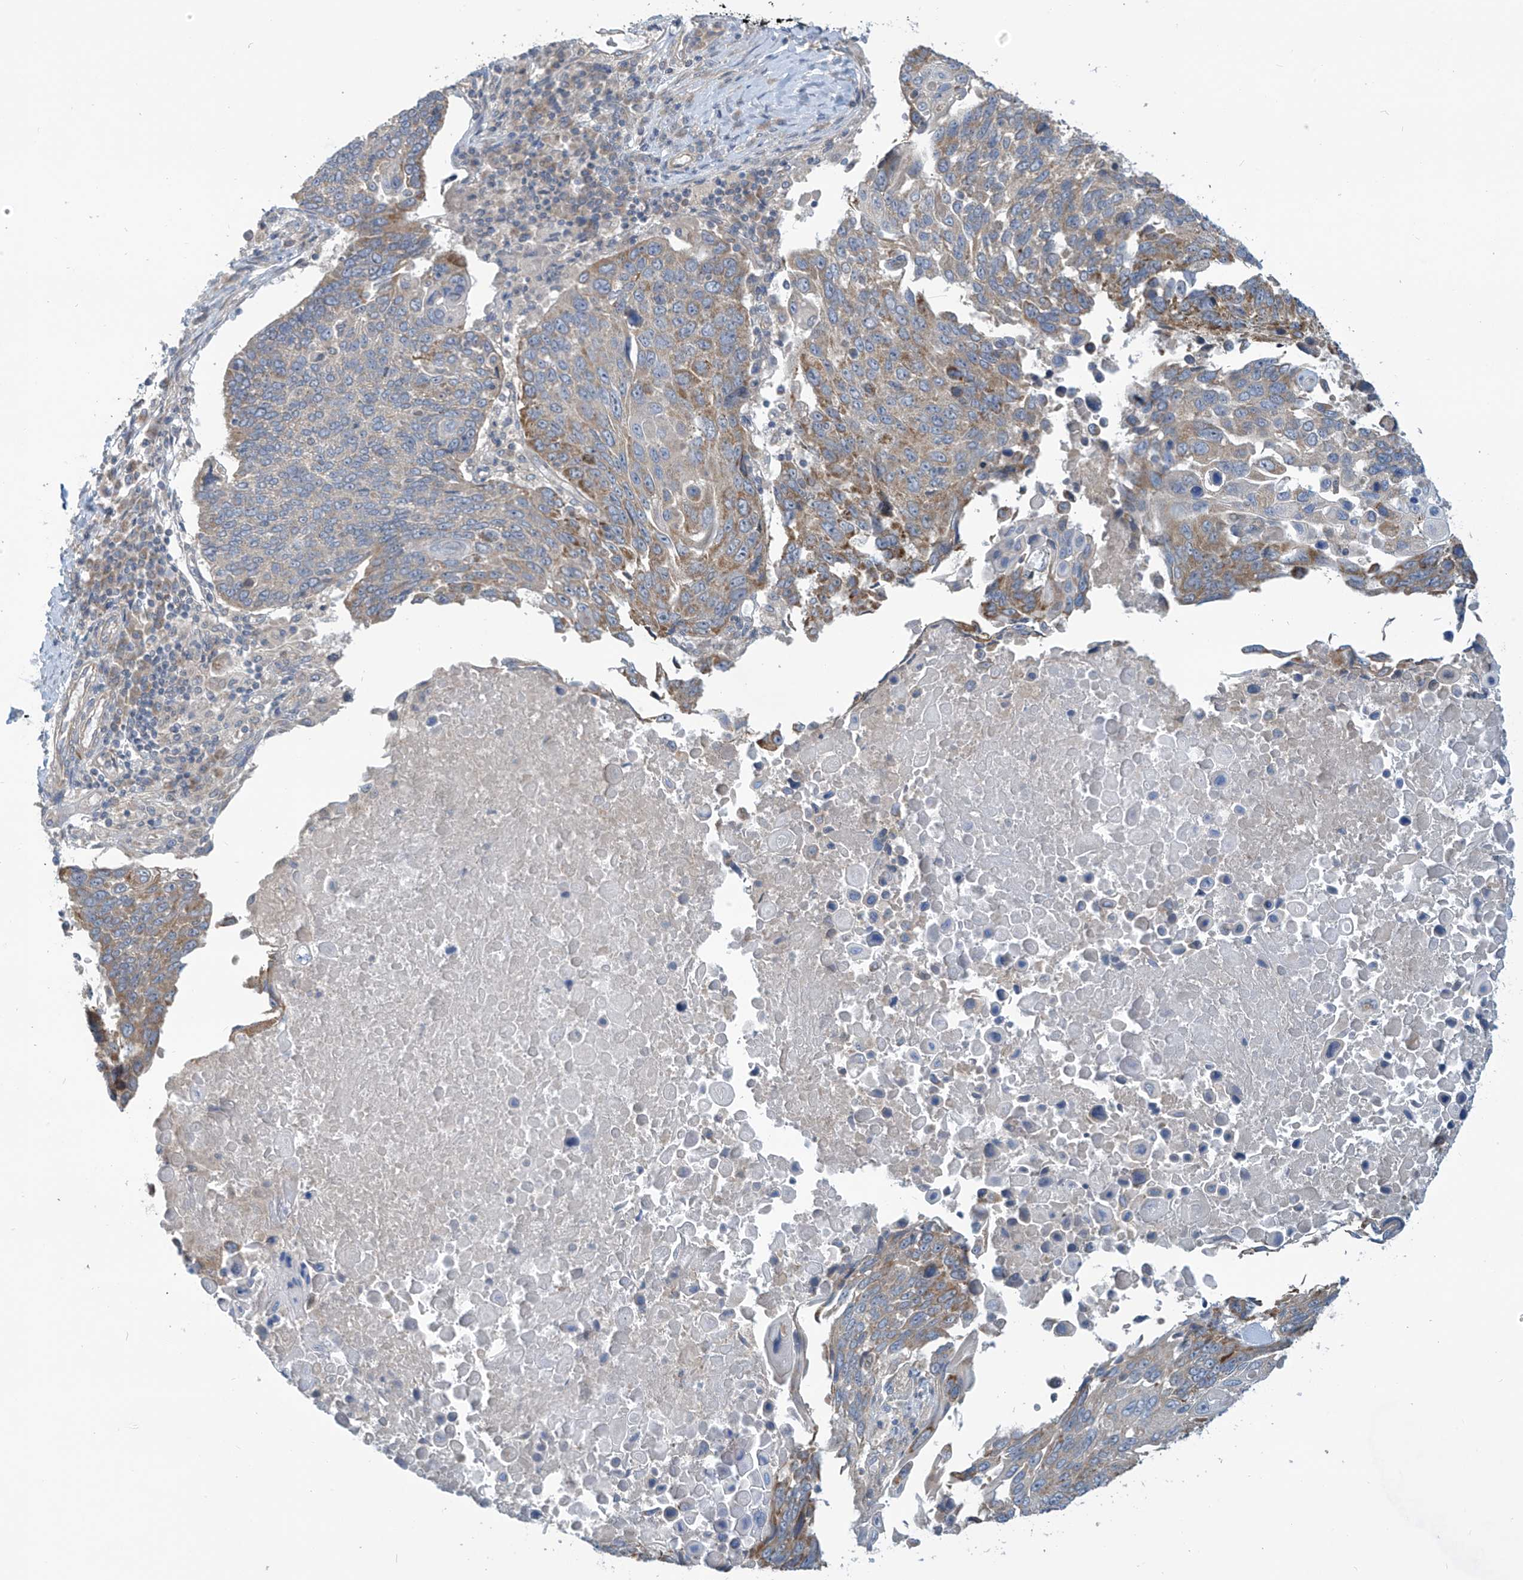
{"staining": {"intensity": "moderate", "quantity": "<25%", "location": "cytoplasmic/membranous"}, "tissue": "lung cancer", "cell_type": "Tumor cells", "image_type": "cancer", "snomed": [{"axis": "morphology", "description": "Squamous cell carcinoma, NOS"}, {"axis": "topography", "description": "Lung"}], "caption": "Moderate cytoplasmic/membranous positivity for a protein is appreciated in approximately <25% of tumor cells of lung cancer (squamous cell carcinoma) using immunohistochemistry.", "gene": "SCGB1D2", "patient": {"sex": "male", "age": 66}}